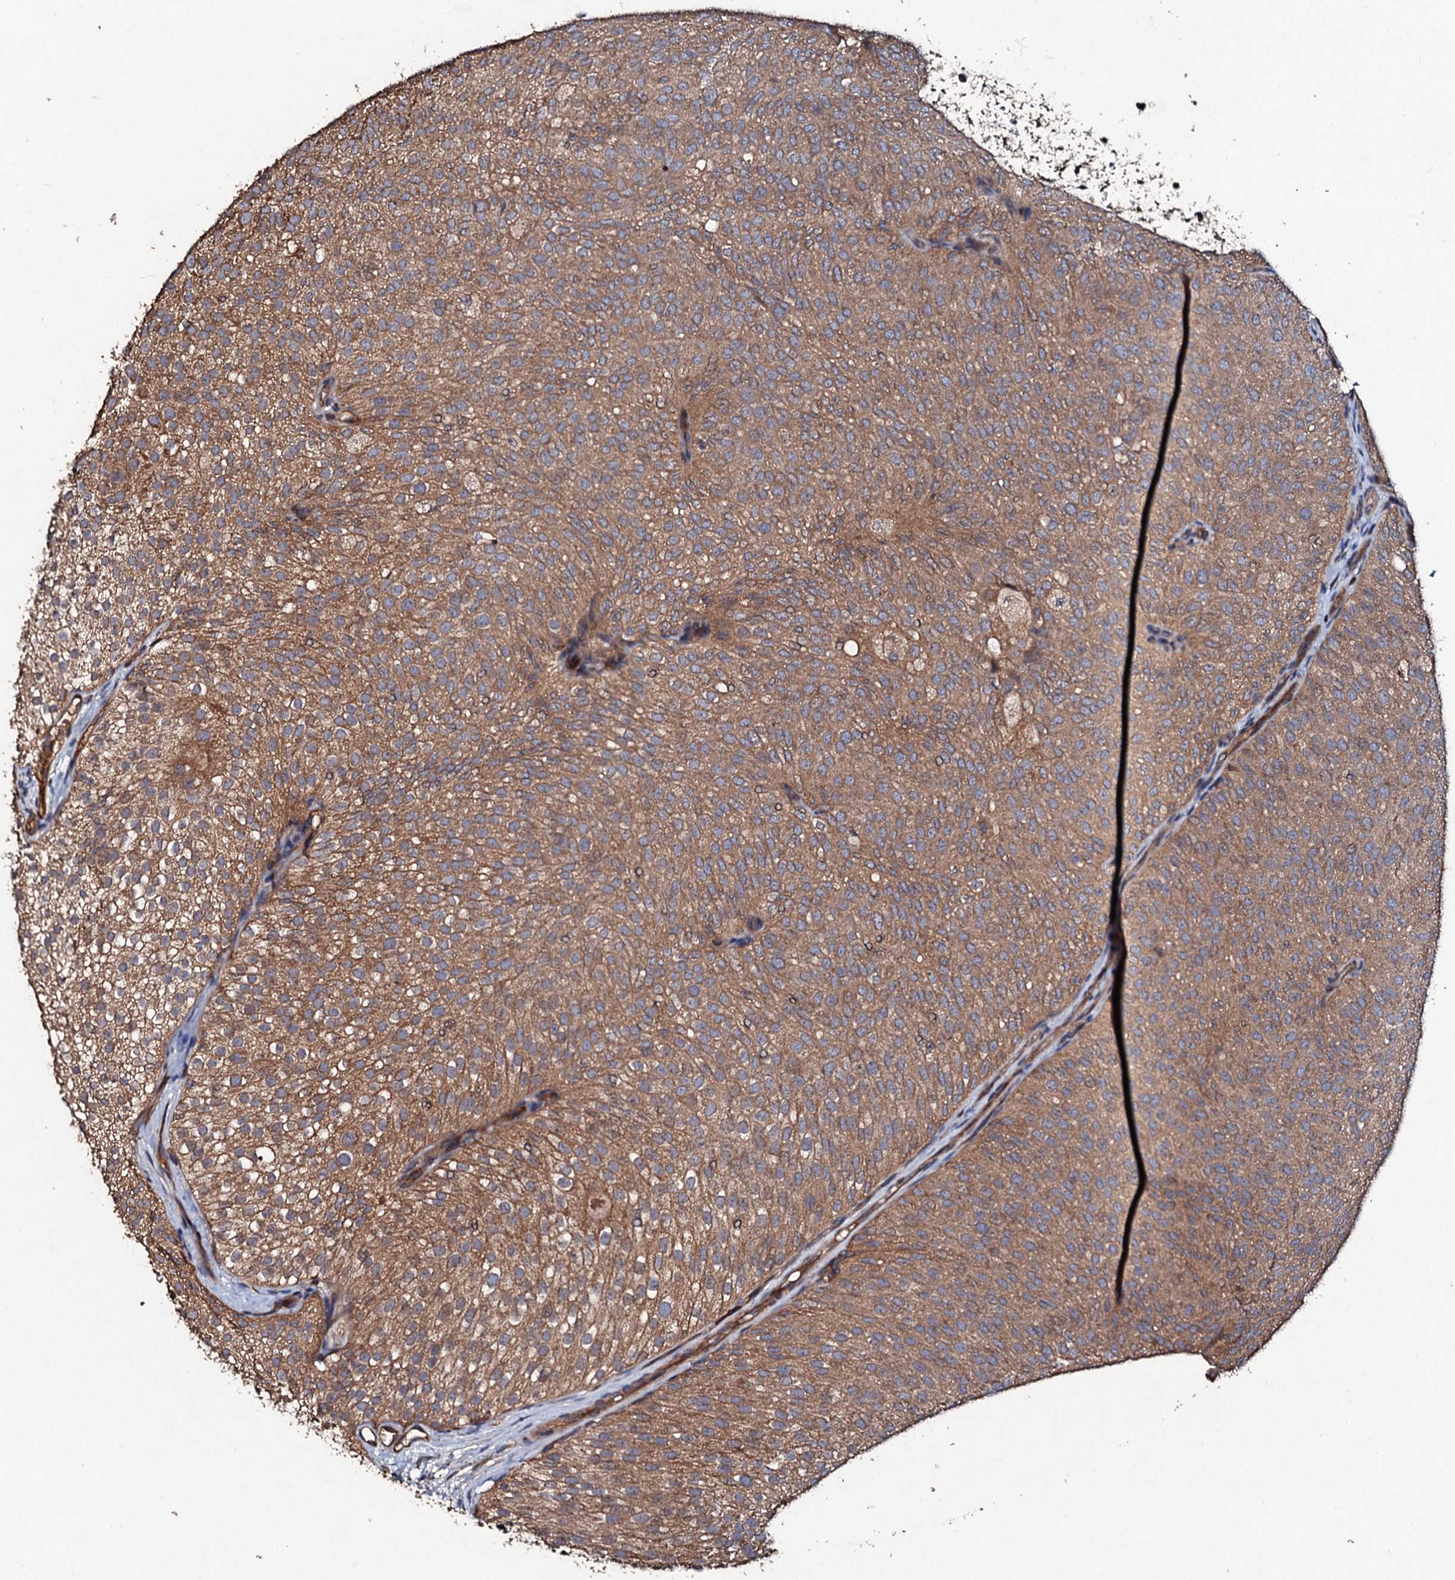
{"staining": {"intensity": "moderate", "quantity": ">75%", "location": "cytoplasmic/membranous"}, "tissue": "urothelial cancer", "cell_type": "Tumor cells", "image_type": "cancer", "snomed": [{"axis": "morphology", "description": "Urothelial carcinoma, Low grade"}, {"axis": "topography", "description": "Urinary bladder"}], "caption": "A medium amount of moderate cytoplasmic/membranous expression is appreciated in approximately >75% of tumor cells in urothelial carcinoma (low-grade) tissue. Immunohistochemistry (ihc) stains the protein in brown and the nuclei are stained blue.", "gene": "KERA", "patient": {"sex": "male", "age": 78}}